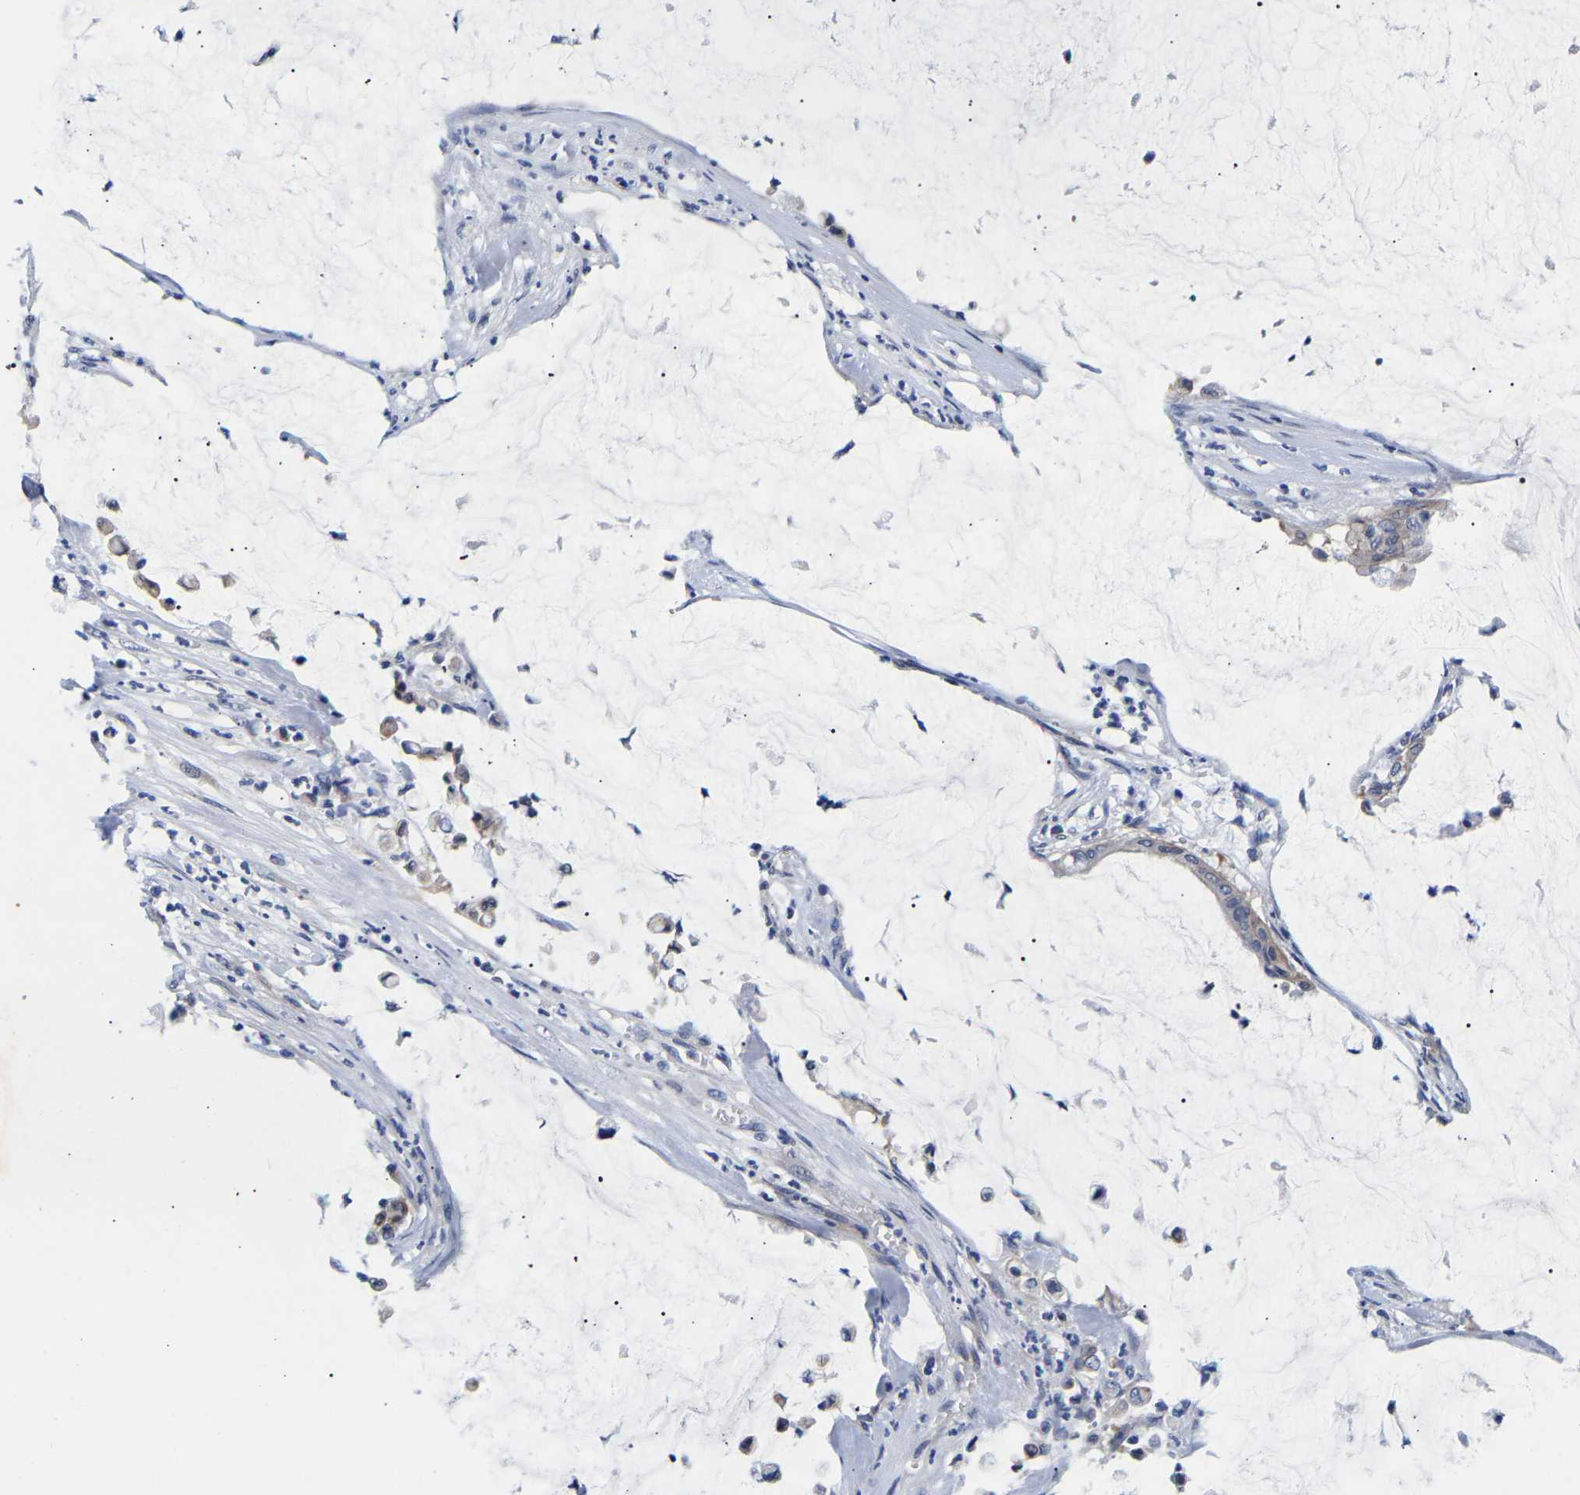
{"staining": {"intensity": "negative", "quantity": "none", "location": "none"}, "tissue": "pancreatic cancer", "cell_type": "Tumor cells", "image_type": "cancer", "snomed": [{"axis": "morphology", "description": "Adenocarcinoma, NOS"}, {"axis": "topography", "description": "Pancreas"}], "caption": "High power microscopy photomicrograph of an immunohistochemistry image of pancreatic adenocarcinoma, revealing no significant positivity in tumor cells.", "gene": "CCDC6", "patient": {"sex": "male", "age": 41}}